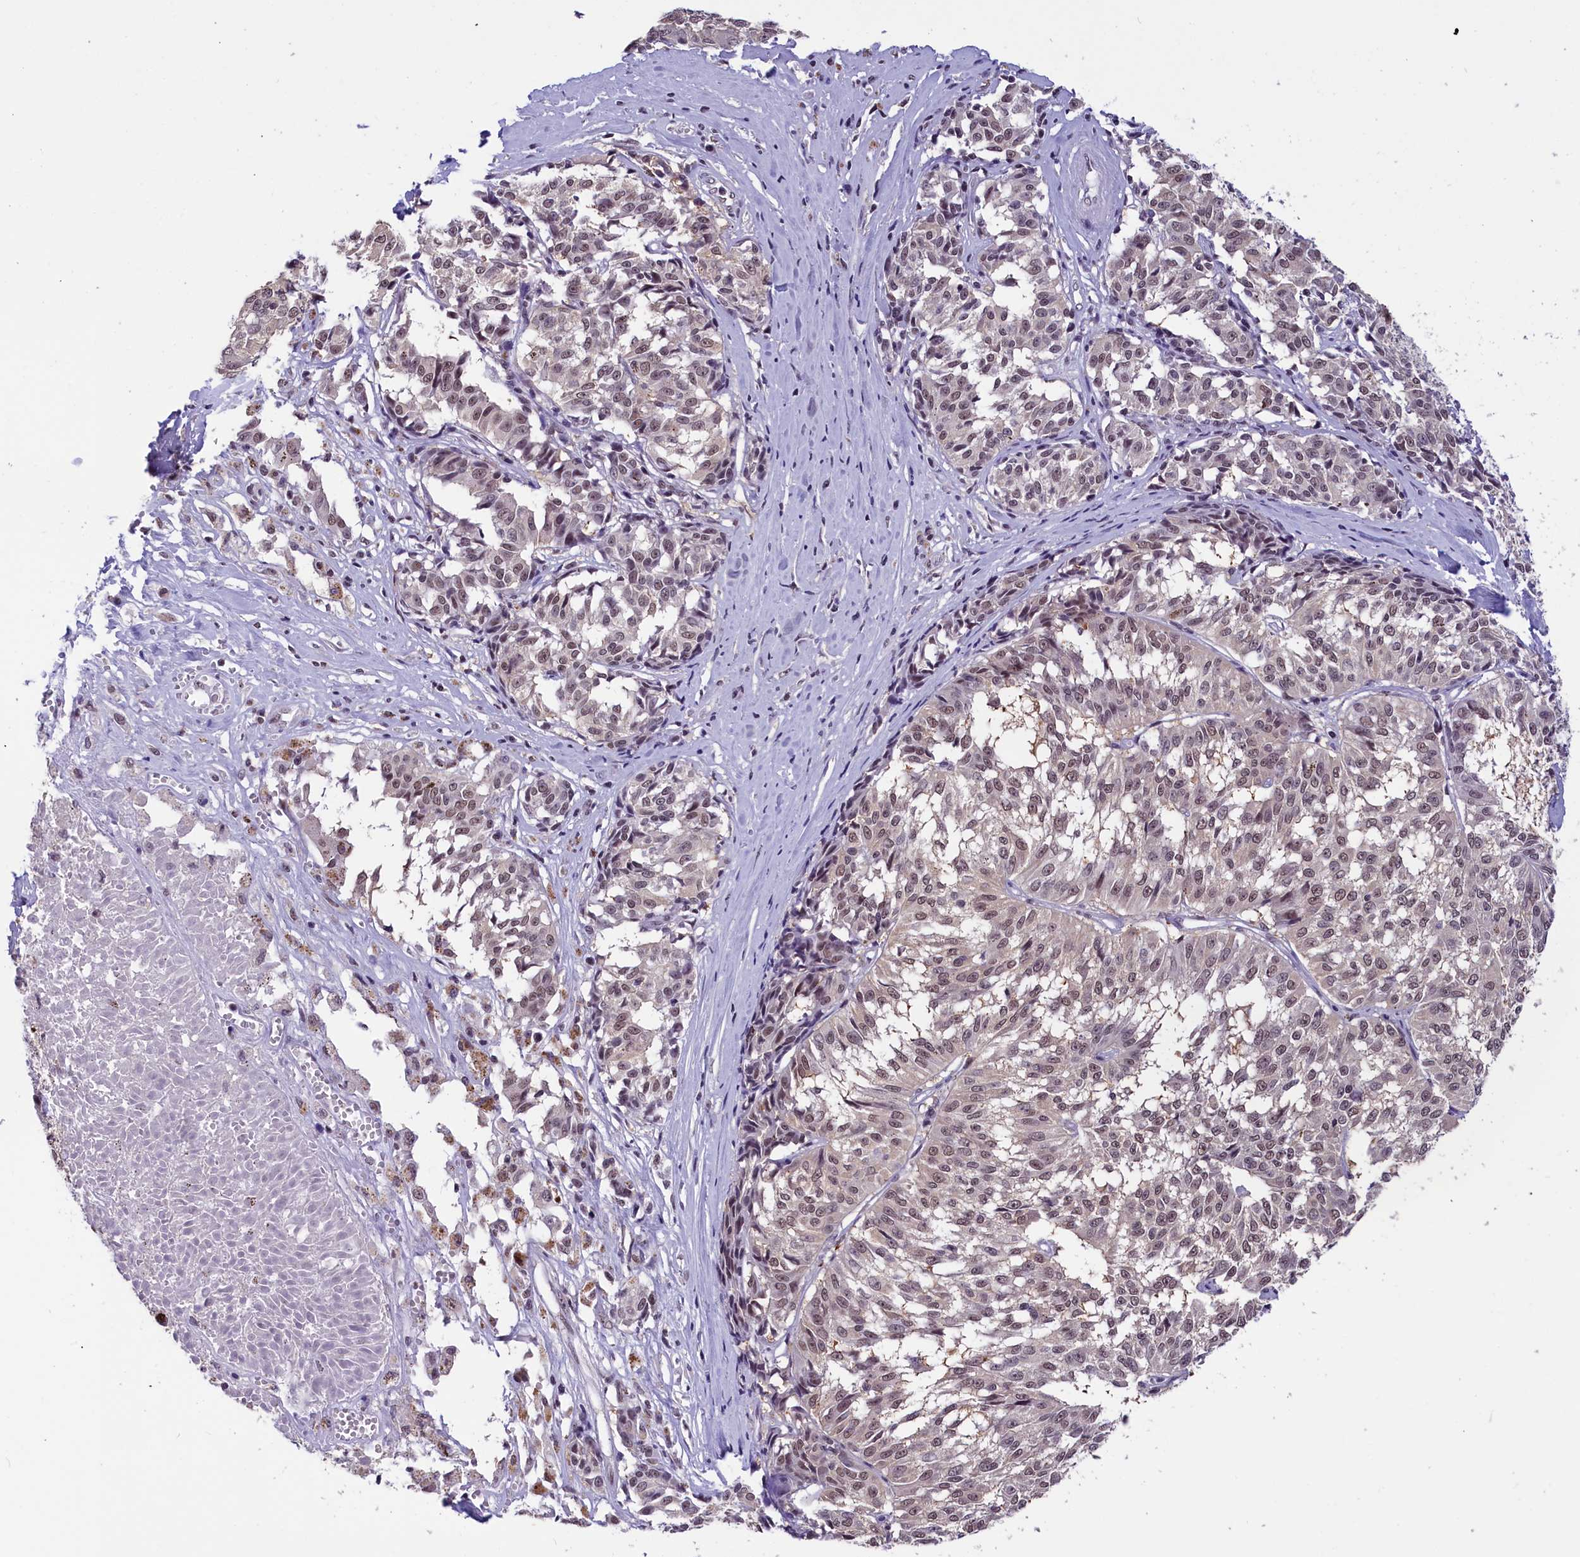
{"staining": {"intensity": "weak", "quantity": ">75%", "location": "nuclear"}, "tissue": "melanoma", "cell_type": "Tumor cells", "image_type": "cancer", "snomed": [{"axis": "morphology", "description": "Malignant melanoma, NOS"}, {"axis": "topography", "description": "Skin"}], "caption": "IHC photomicrograph of human malignant melanoma stained for a protein (brown), which shows low levels of weak nuclear positivity in about >75% of tumor cells.", "gene": "ZC3H4", "patient": {"sex": "female", "age": 72}}